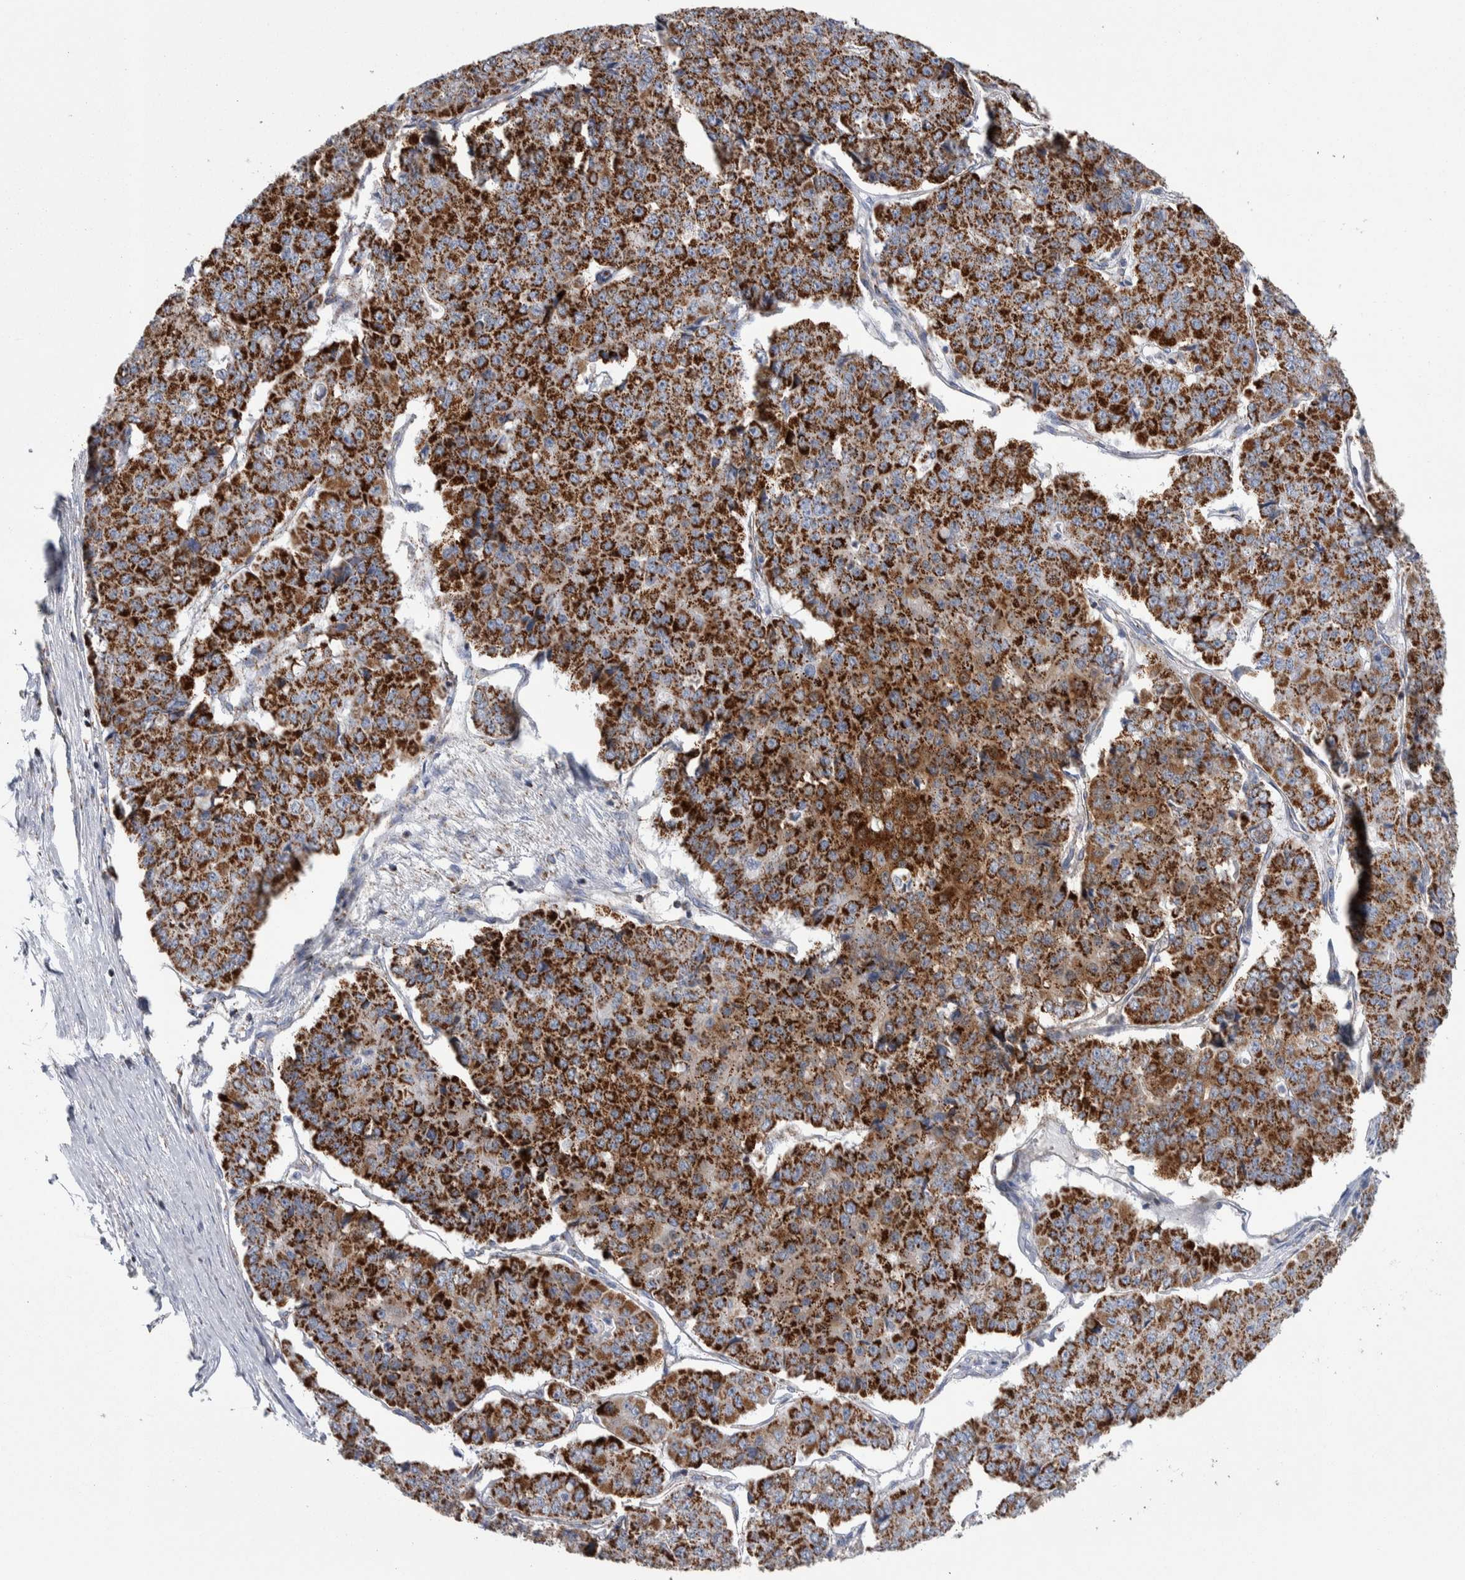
{"staining": {"intensity": "strong", "quantity": ">75%", "location": "cytoplasmic/membranous"}, "tissue": "pancreatic cancer", "cell_type": "Tumor cells", "image_type": "cancer", "snomed": [{"axis": "morphology", "description": "Adenocarcinoma, NOS"}, {"axis": "topography", "description": "Pancreas"}], "caption": "Protein expression analysis of adenocarcinoma (pancreatic) reveals strong cytoplasmic/membranous staining in about >75% of tumor cells.", "gene": "ETFA", "patient": {"sex": "male", "age": 50}}